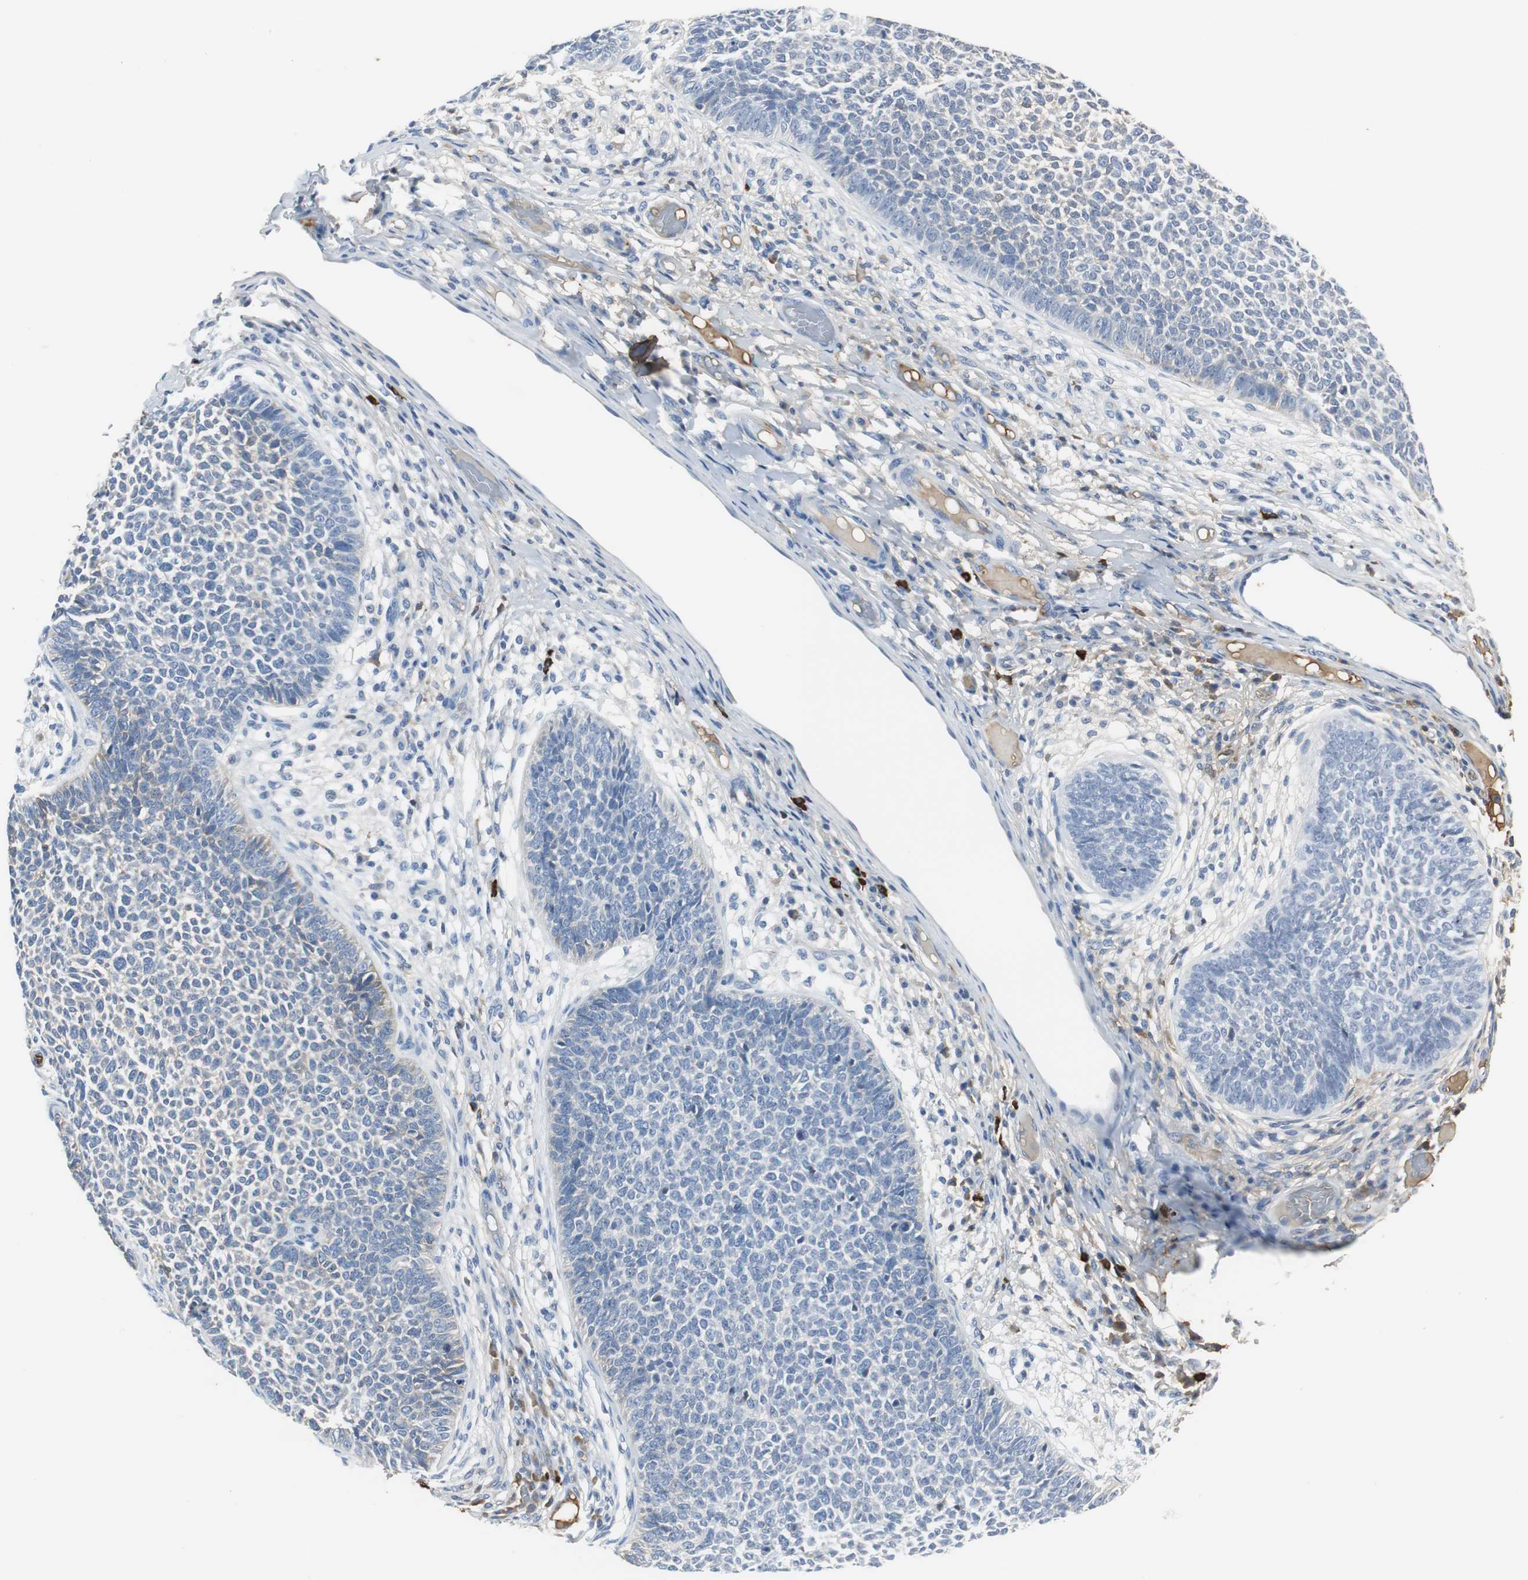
{"staining": {"intensity": "negative", "quantity": "none", "location": "none"}, "tissue": "skin cancer", "cell_type": "Tumor cells", "image_type": "cancer", "snomed": [{"axis": "morphology", "description": "Basal cell carcinoma"}, {"axis": "topography", "description": "Skin"}], "caption": "The immunohistochemistry histopathology image has no significant expression in tumor cells of skin basal cell carcinoma tissue. (DAB (3,3'-diaminobenzidine) immunohistochemistry (IHC), high magnification).", "gene": "IGHA1", "patient": {"sex": "female", "age": 84}}